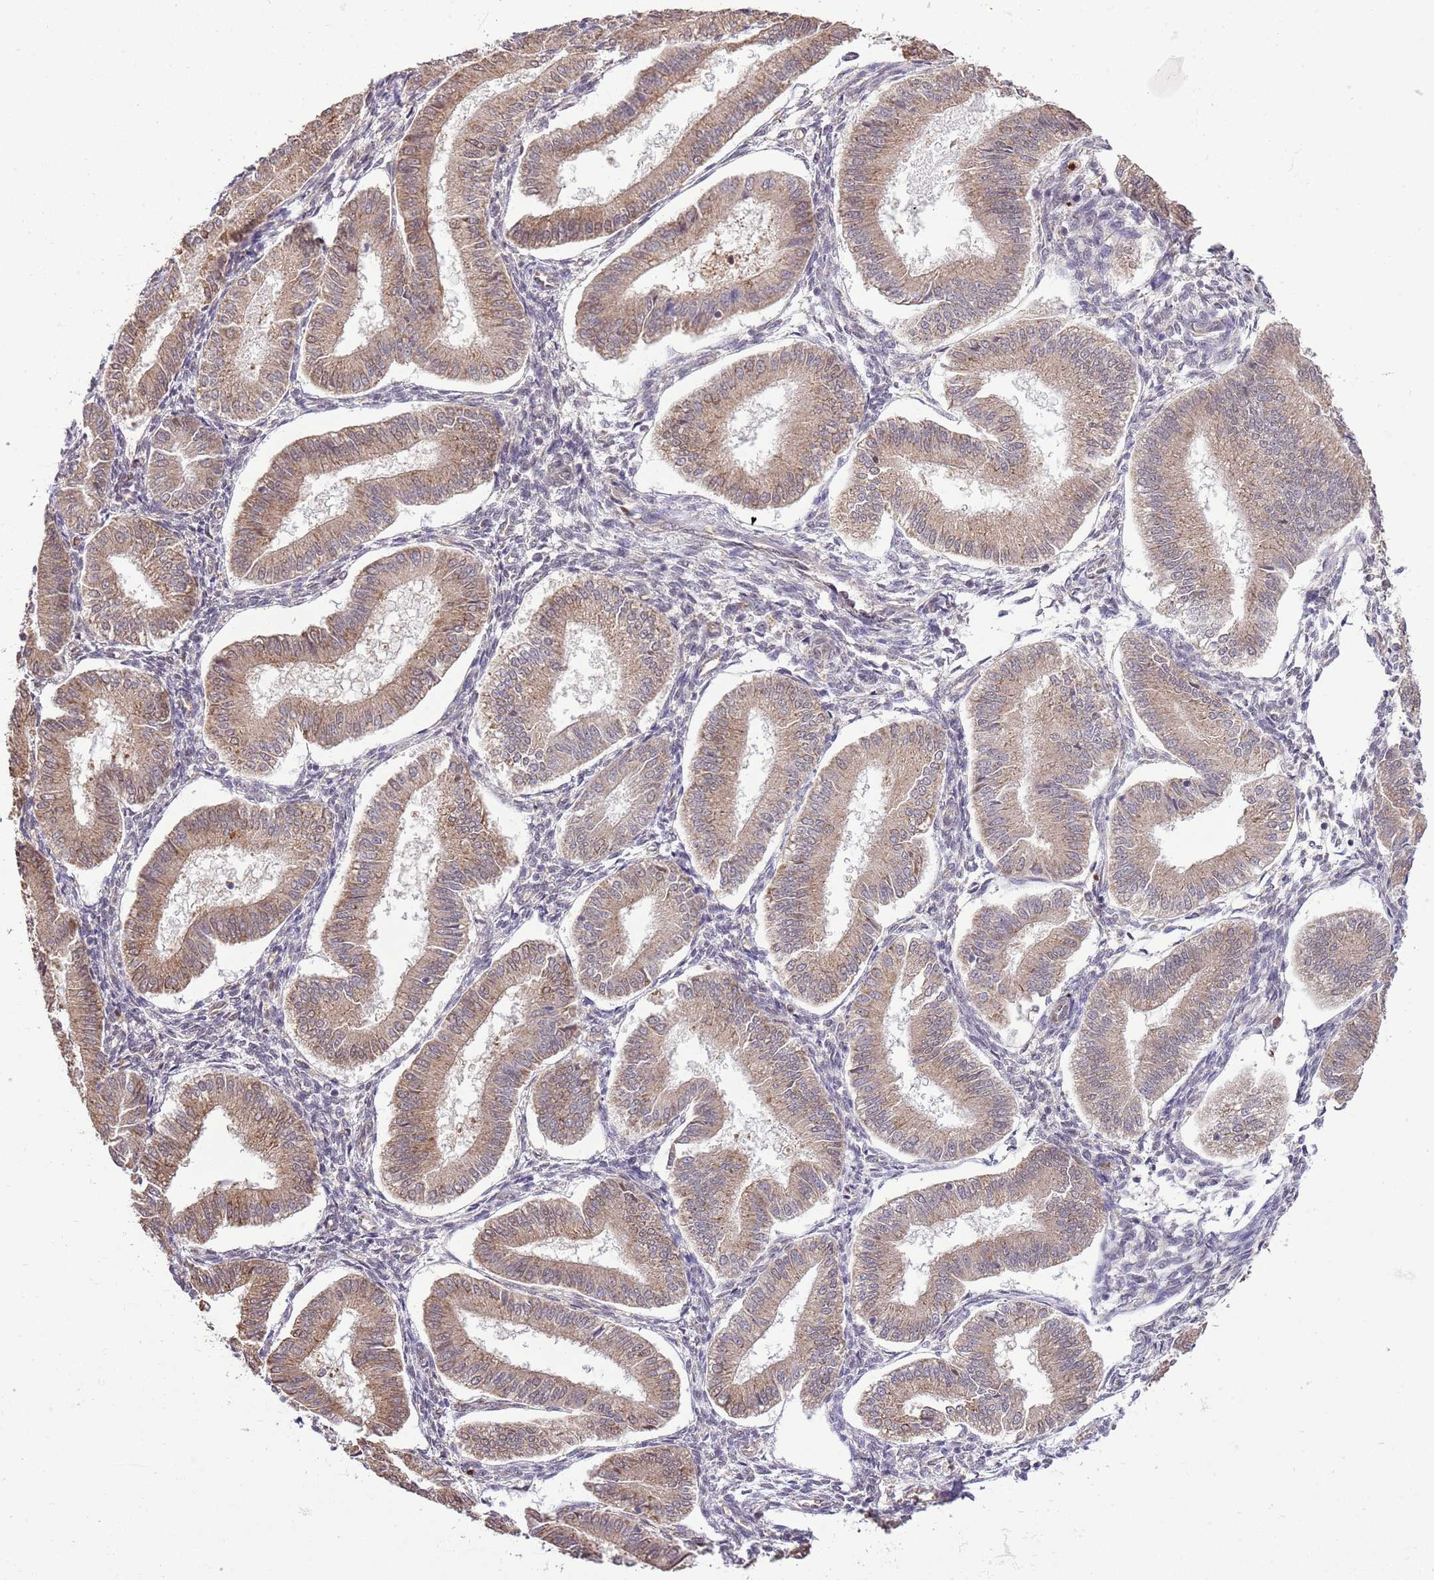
{"staining": {"intensity": "weak", "quantity": "<25%", "location": "nuclear"}, "tissue": "endometrium", "cell_type": "Cells in endometrial stroma", "image_type": "normal", "snomed": [{"axis": "morphology", "description": "Normal tissue, NOS"}, {"axis": "topography", "description": "Endometrium"}], "caption": "IHC image of benign endometrium: endometrium stained with DAB (3,3'-diaminobenzidine) shows no significant protein staining in cells in endometrial stroma. (IHC, brightfield microscopy, high magnification).", "gene": "AMIGO1", "patient": {"sex": "female", "age": 39}}